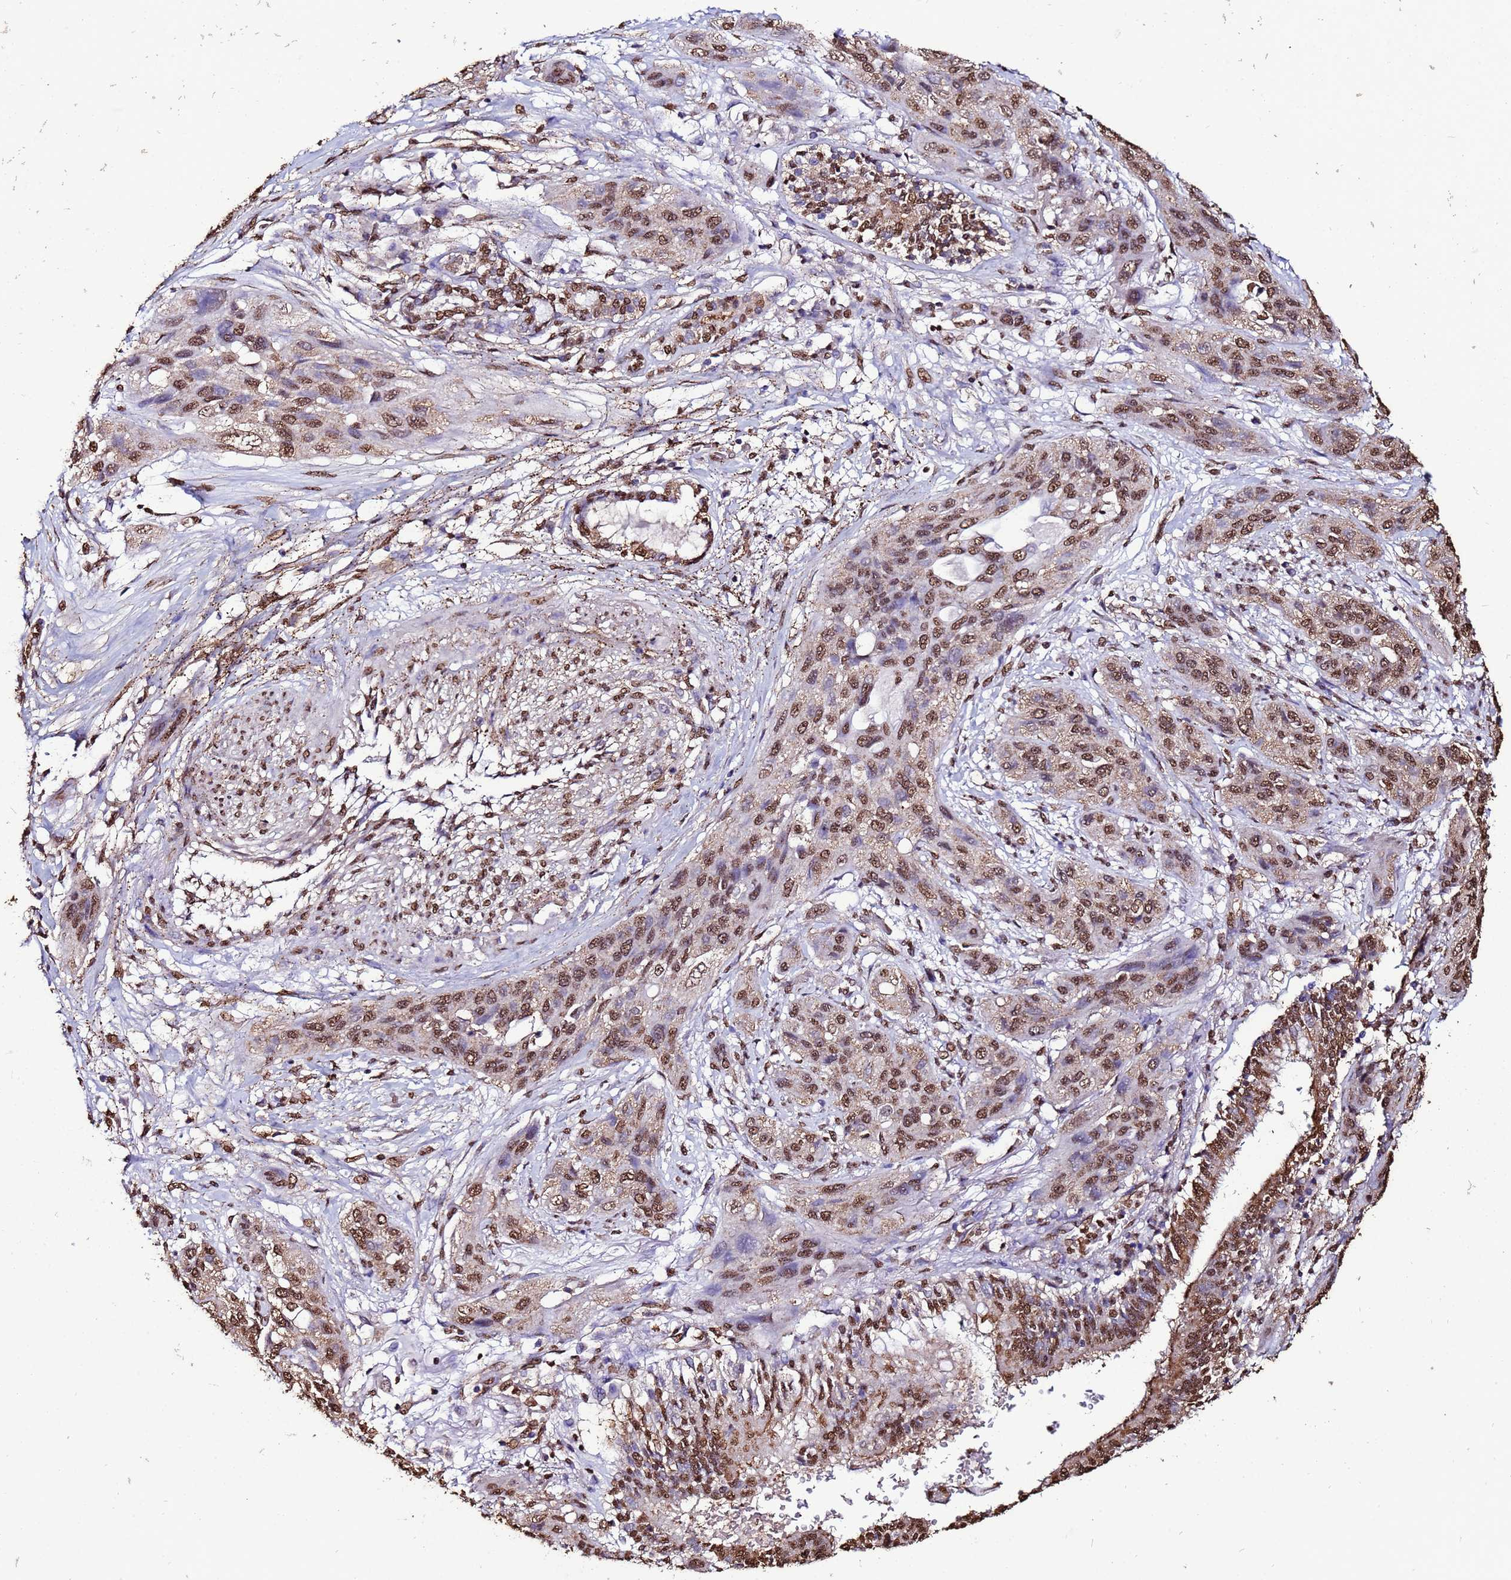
{"staining": {"intensity": "moderate", "quantity": ">75%", "location": "nuclear"}, "tissue": "lung cancer", "cell_type": "Tumor cells", "image_type": "cancer", "snomed": [{"axis": "morphology", "description": "Squamous cell carcinoma, NOS"}, {"axis": "topography", "description": "Lung"}], "caption": "Approximately >75% of tumor cells in human lung squamous cell carcinoma reveal moderate nuclear protein expression as visualized by brown immunohistochemical staining.", "gene": "TRIP6", "patient": {"sex": "female", "age": 70}}